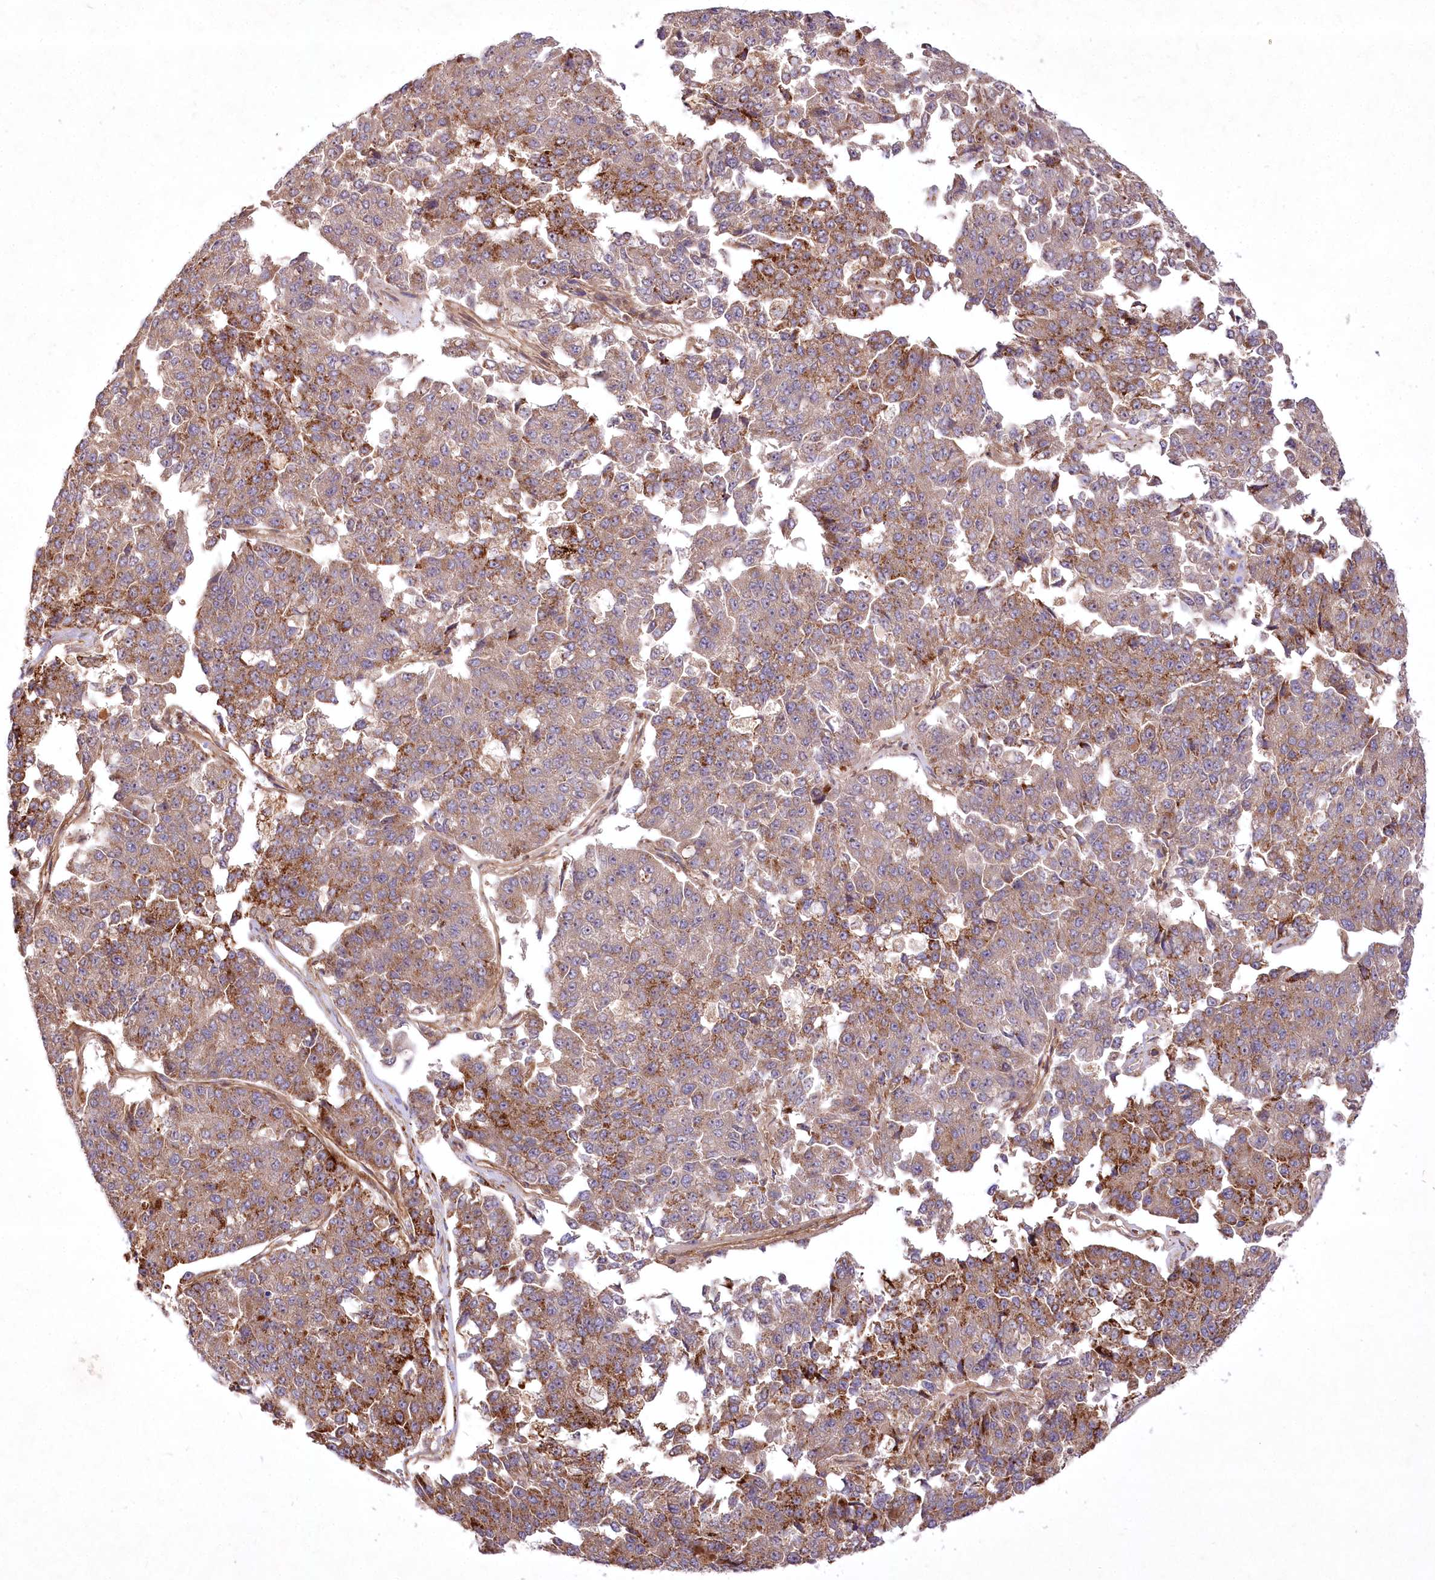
{"staining": {"intensity": "moderate", "quantity": ">75%", "location": "cytoplasmic/membranous"}, "tissue": "pancreatic cancer", "cell_type": "Tumor cells", "image_type": "cancer", "snomed": [{"axis": "morphology", "description": "Adenocarcinoma, NOS"}, {"axis": "topography", "description": "Pancreas"}], "caption": "This image displays pancreatic cancer (adenocarcinoma) stained with immunohistochemistry (IHC) to label a protein in brown. The cytoplasmic/membranous of tumor cells show moderate positivity for the protein. Nuclei are counter-stained blue.", "gene": "PSTK", "patient": {"sex": "male", "age": 50}}